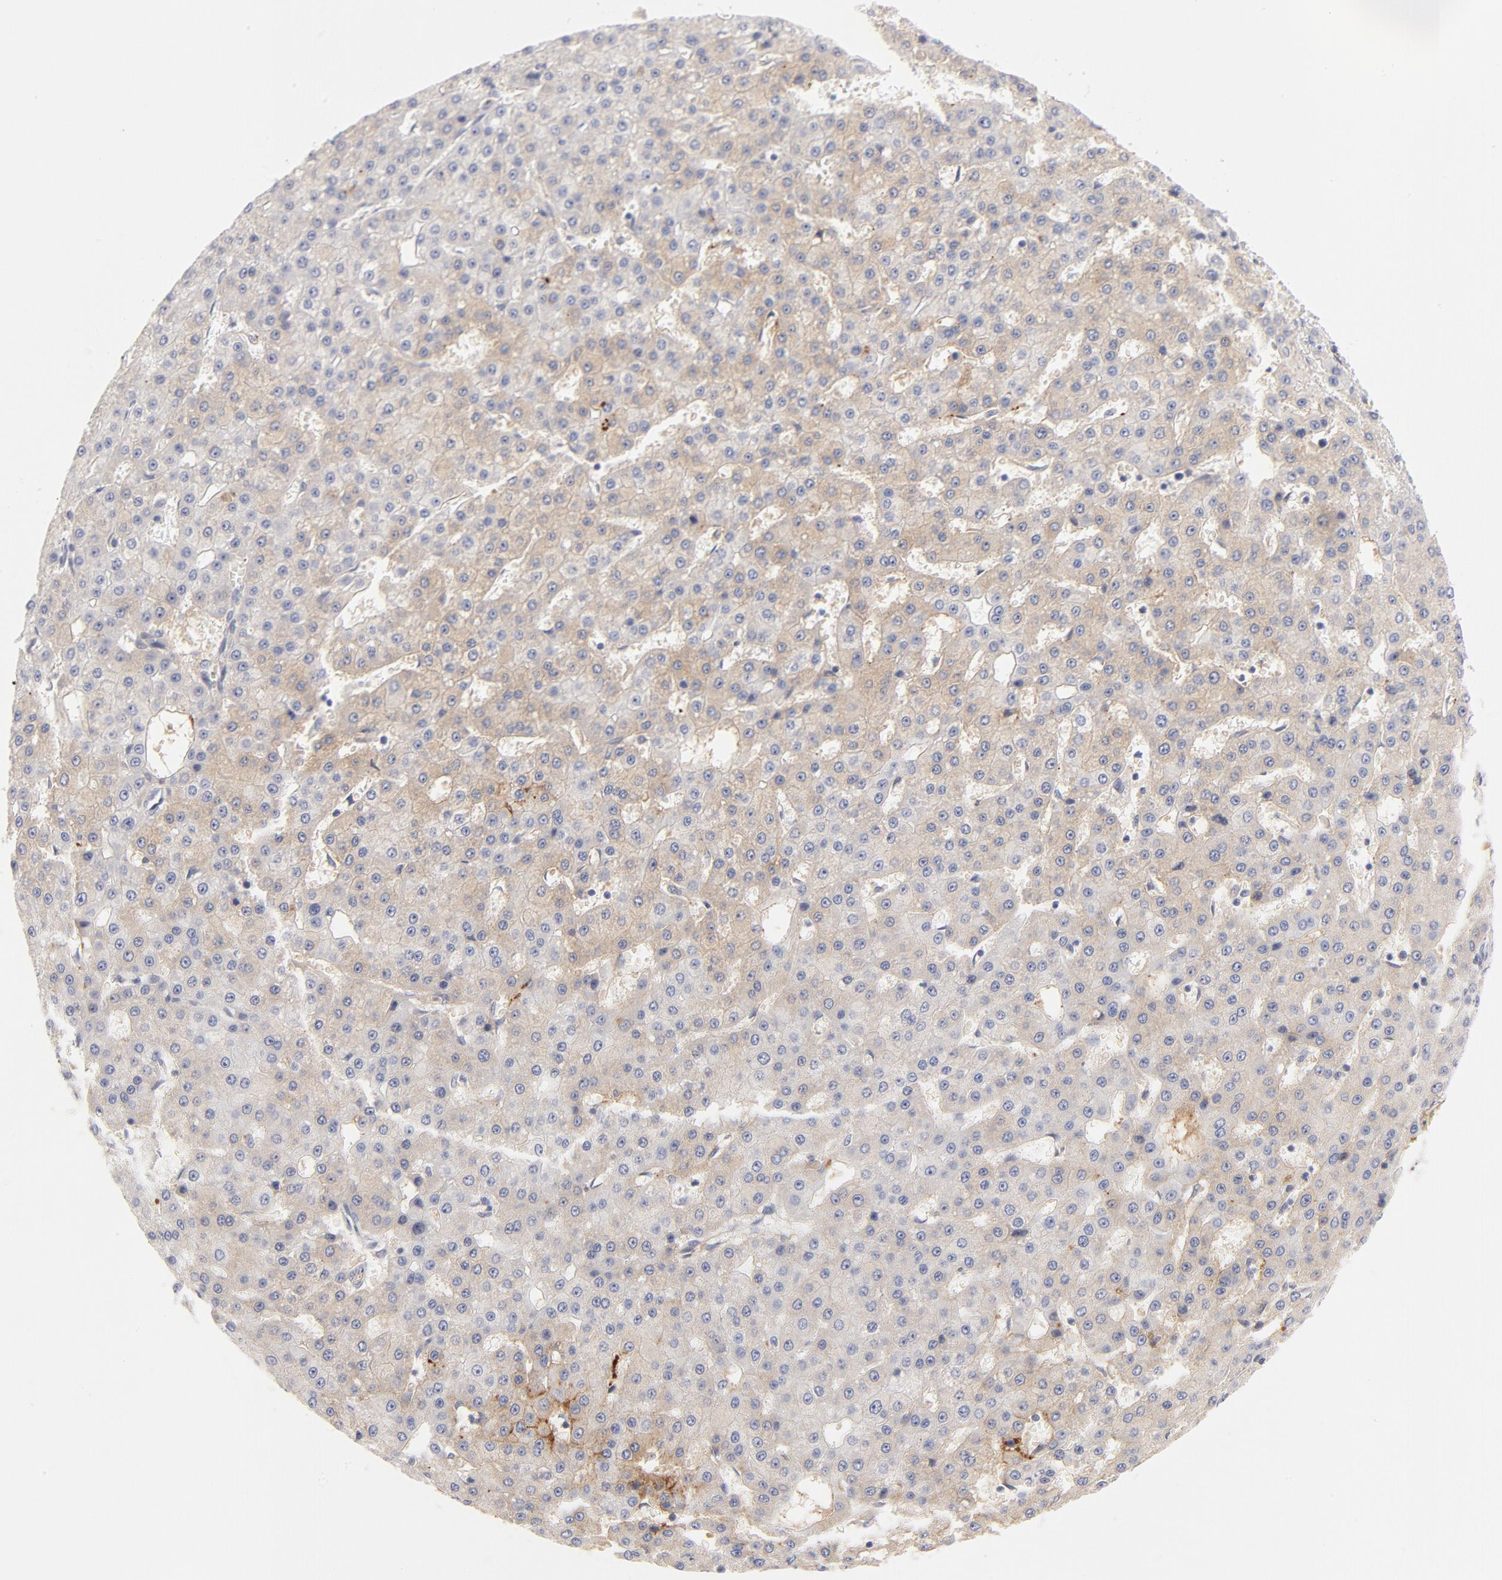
{"staining": {"intensity": "negative", "quantity": "none", "location": "none"}, "tissue": "liver cancer", "cell_type": "Tumor cells", "image_type": "cancer", "snomed": [{"axis": "morphology", "description": "Carcinoma, Hepatocellular, NOS"}, {"axis": "topography", "description": "Liver"}], "caption": "Hepatocellular carcinoma (liver) stained for a protein using immunohistochemistry (IHC) displays no staining tumor cells.", "gene": "PLAT", "patient": {"sex": "male", "age": 47}}